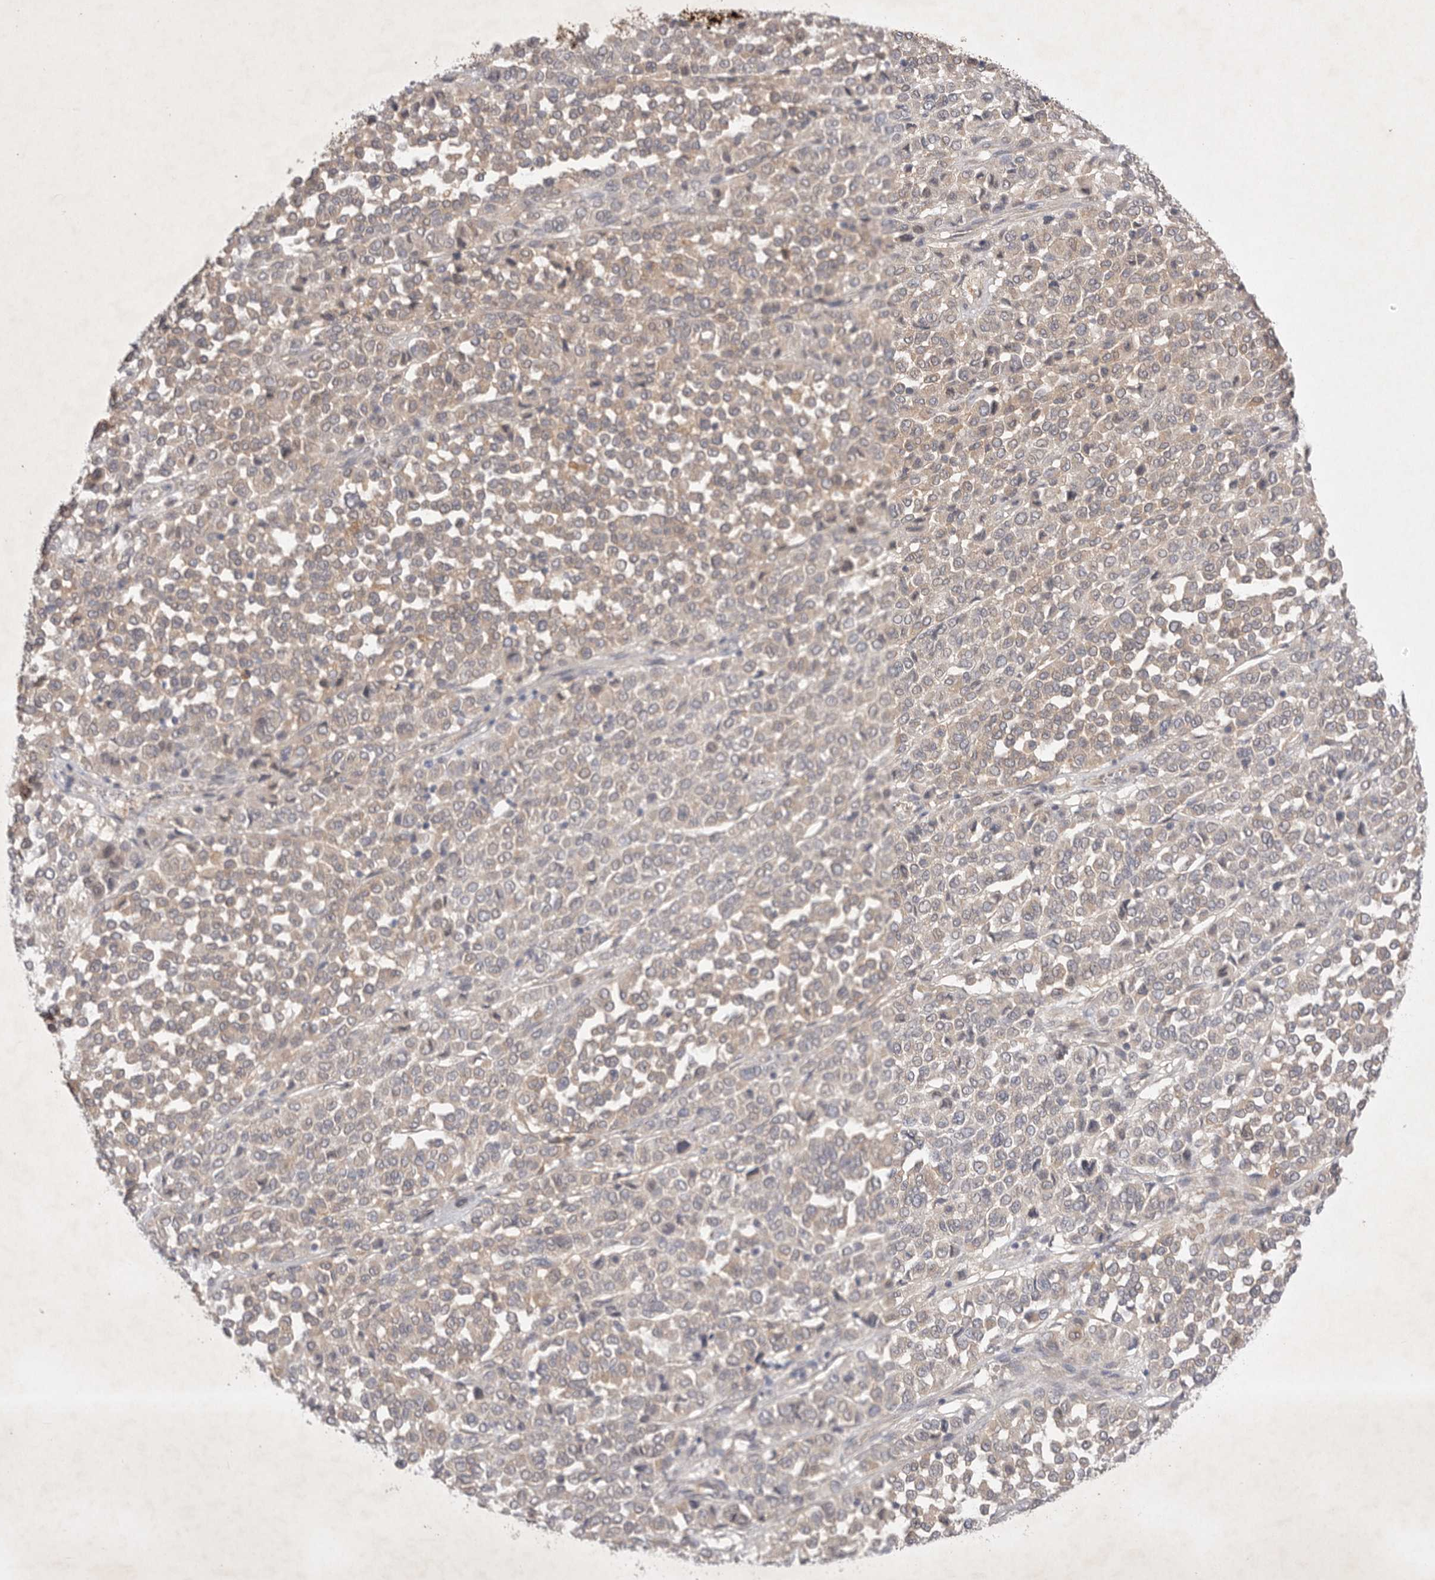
{"staining": {"intensity": "weak", "quantity": "25%-75%", "location": "cytoplasmic/membranous"}, "tissue": "melanoma", "cell_type": "Tumor cells", "image_type": "cancer", "snomed": [{"axis": "morphology", "description": "Malignant melanoma, Metastatic site"}, {"axis": "topography", "description": "Pancreas"}], "caption": "A low amount of weak cytoplasmic/membranous expression is appreciated in about 25%-75% of tumor cells in malignant melanoma (metastatic site) tissue.", "gene": "PTPDC1", "patient": {"sex": "female", "age": 30}}